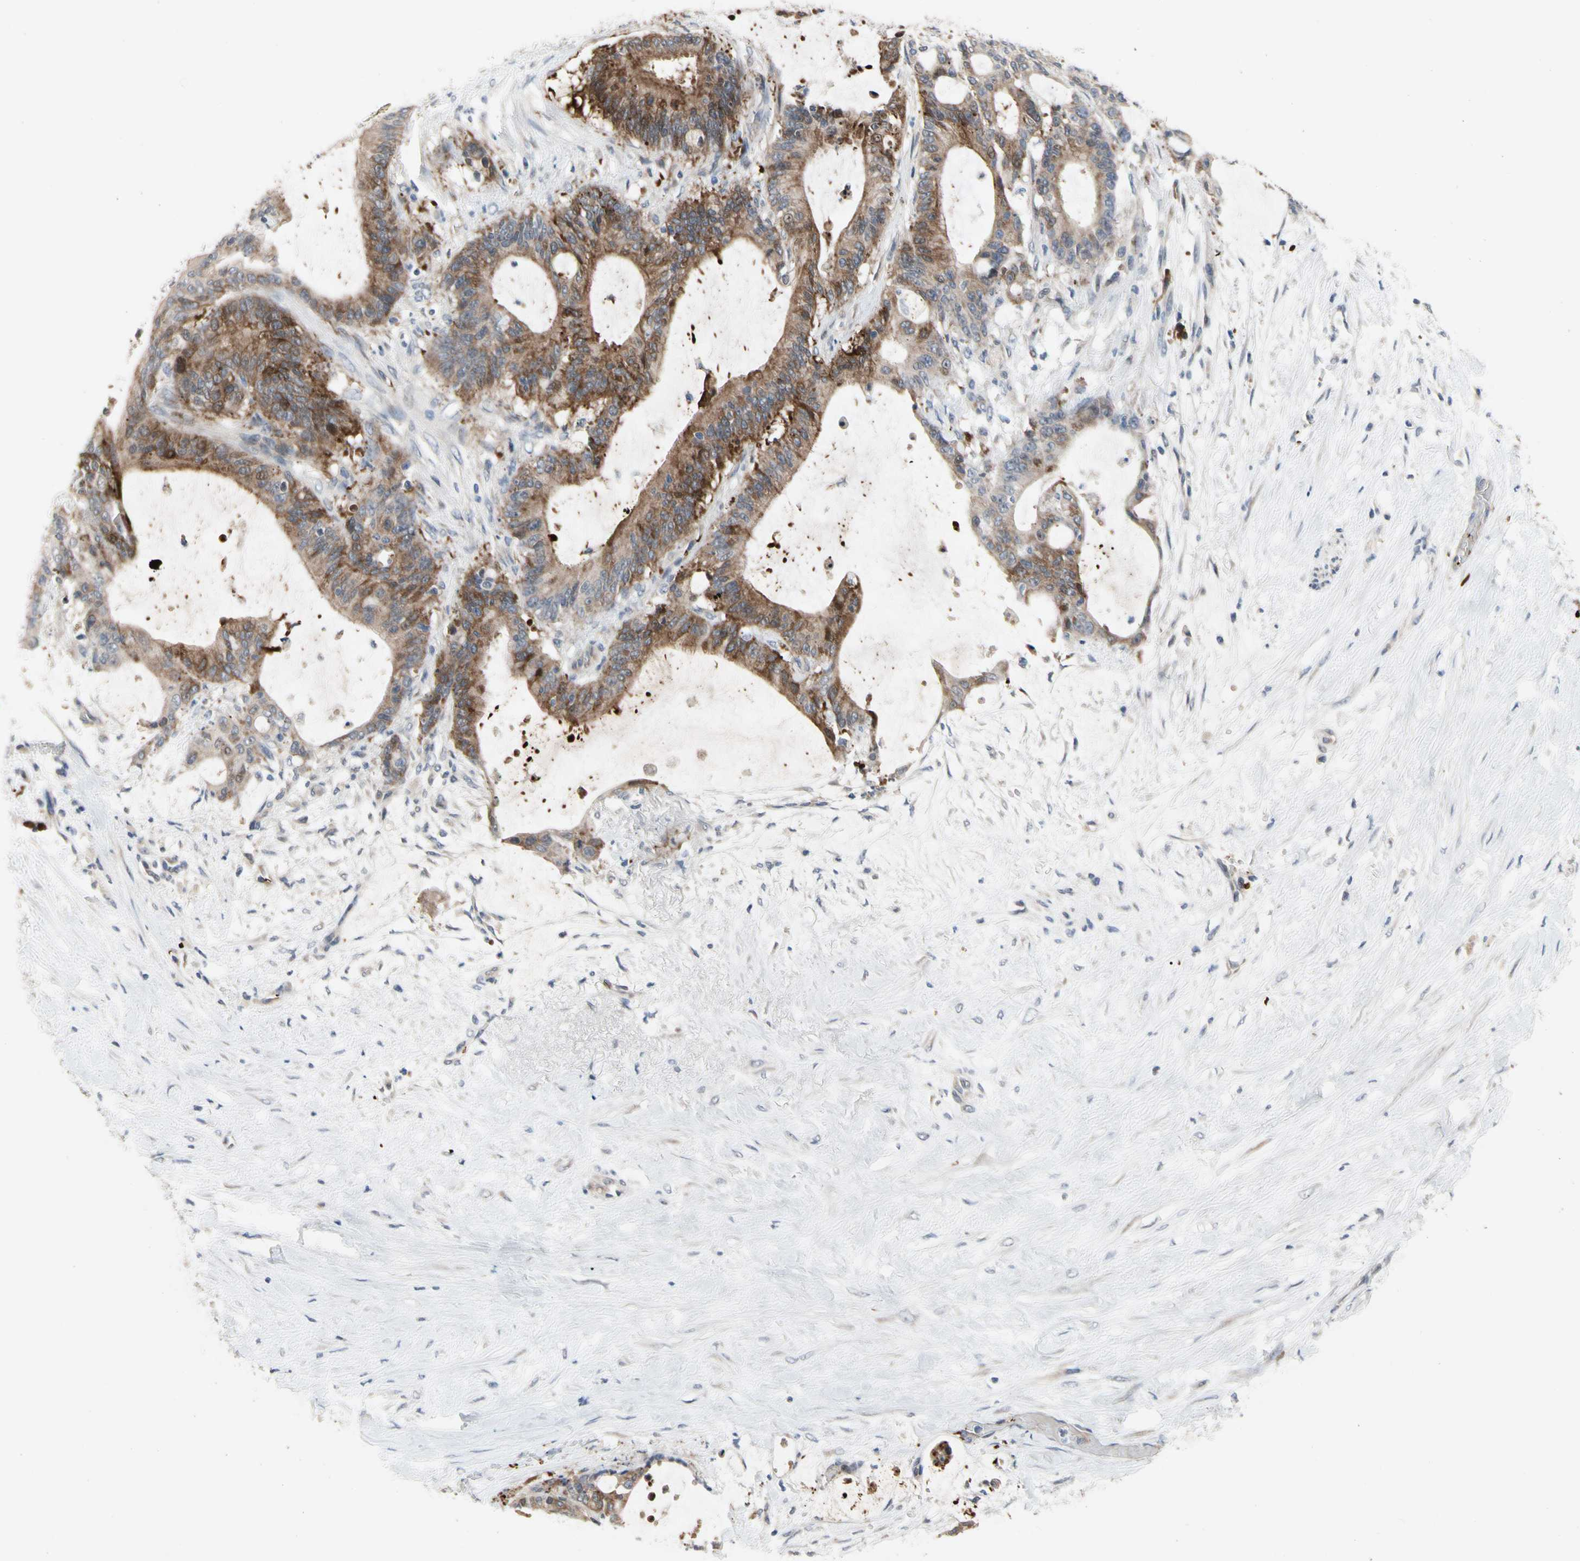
{"staining": {"intensity": "strong", "quantity": ">75%", "location": "cytoplasmic/membranous,nuclear"}, "tissue": "liver cancer", "cell_type": "Tumor cells", "image_type": "cancer", "snomed": [{"axis": "morphology", "description": "Cholangiocarcinoma"}, {"axis": "topography", "description": "Liver"}], "caption": "Immunohistochemical staining of cholangiocarcinoma (liver) displays high levels of strong cytoplasmic/membranous and nuclear protein expression in about >75% of tumor cells.", "gene": "HMGCR", "patient": {"sex": "female", "age": 73}}